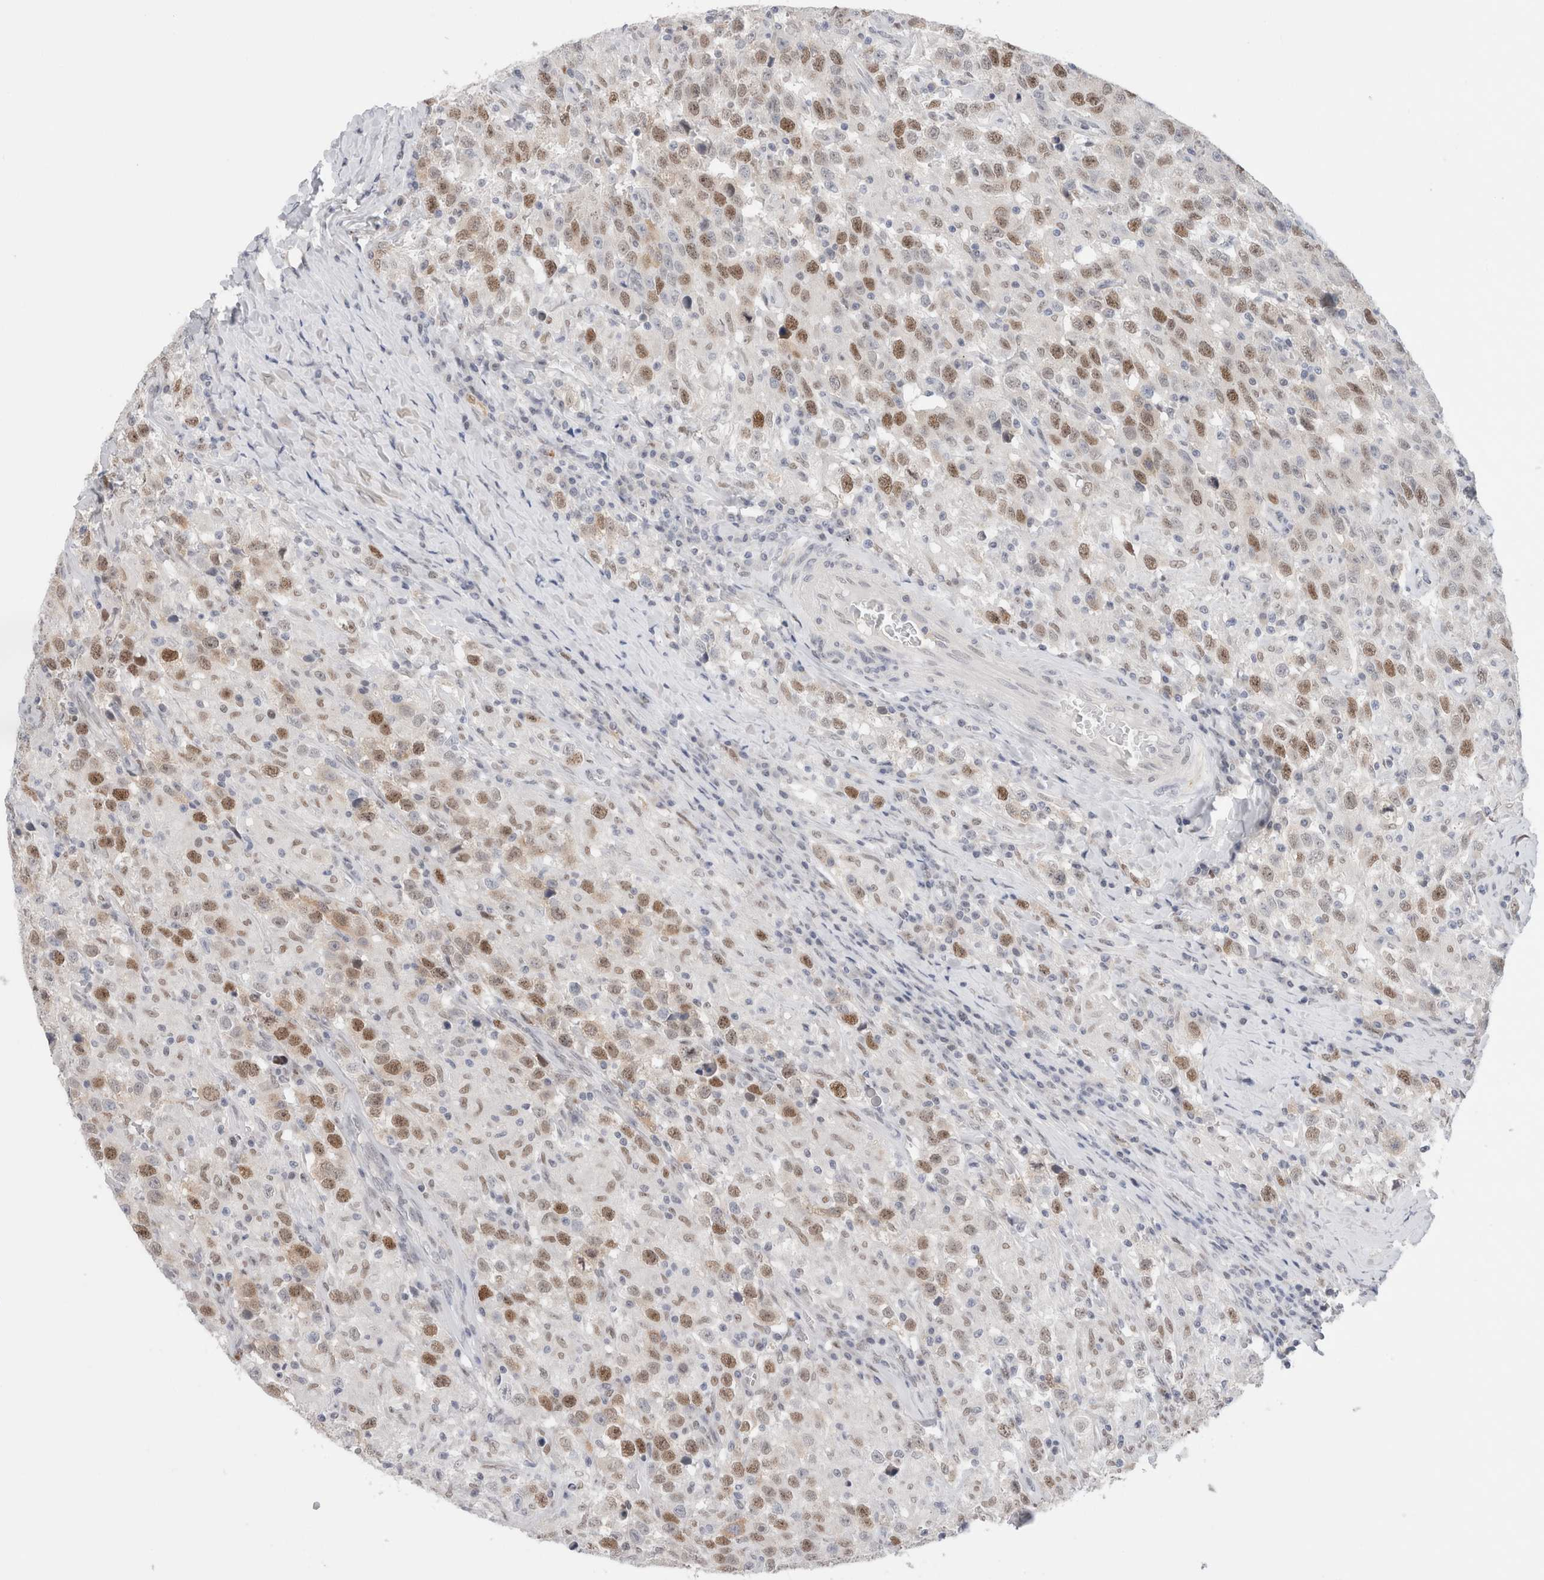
{"staining": {"intensity": "strong", "quantity": "25%-75%", "location": "nuclear"}, "tissue": "testis cancer", "cell_type": "Tumor cells", "image_type": "cancer", "snomed": [{"axis": "morphology", "description": "Seminoma, NOS"}, {"axis": "topography", "description": "Testis"}], "caption": "The micrograph shows immunohistochemical staining of testis cancer (seminoma). There is strong nuclear positivity is appreciated in about 25%-75% of tumor cells.", "gene": "KNL1", "patient": {"sex": "male", "age": 41}}